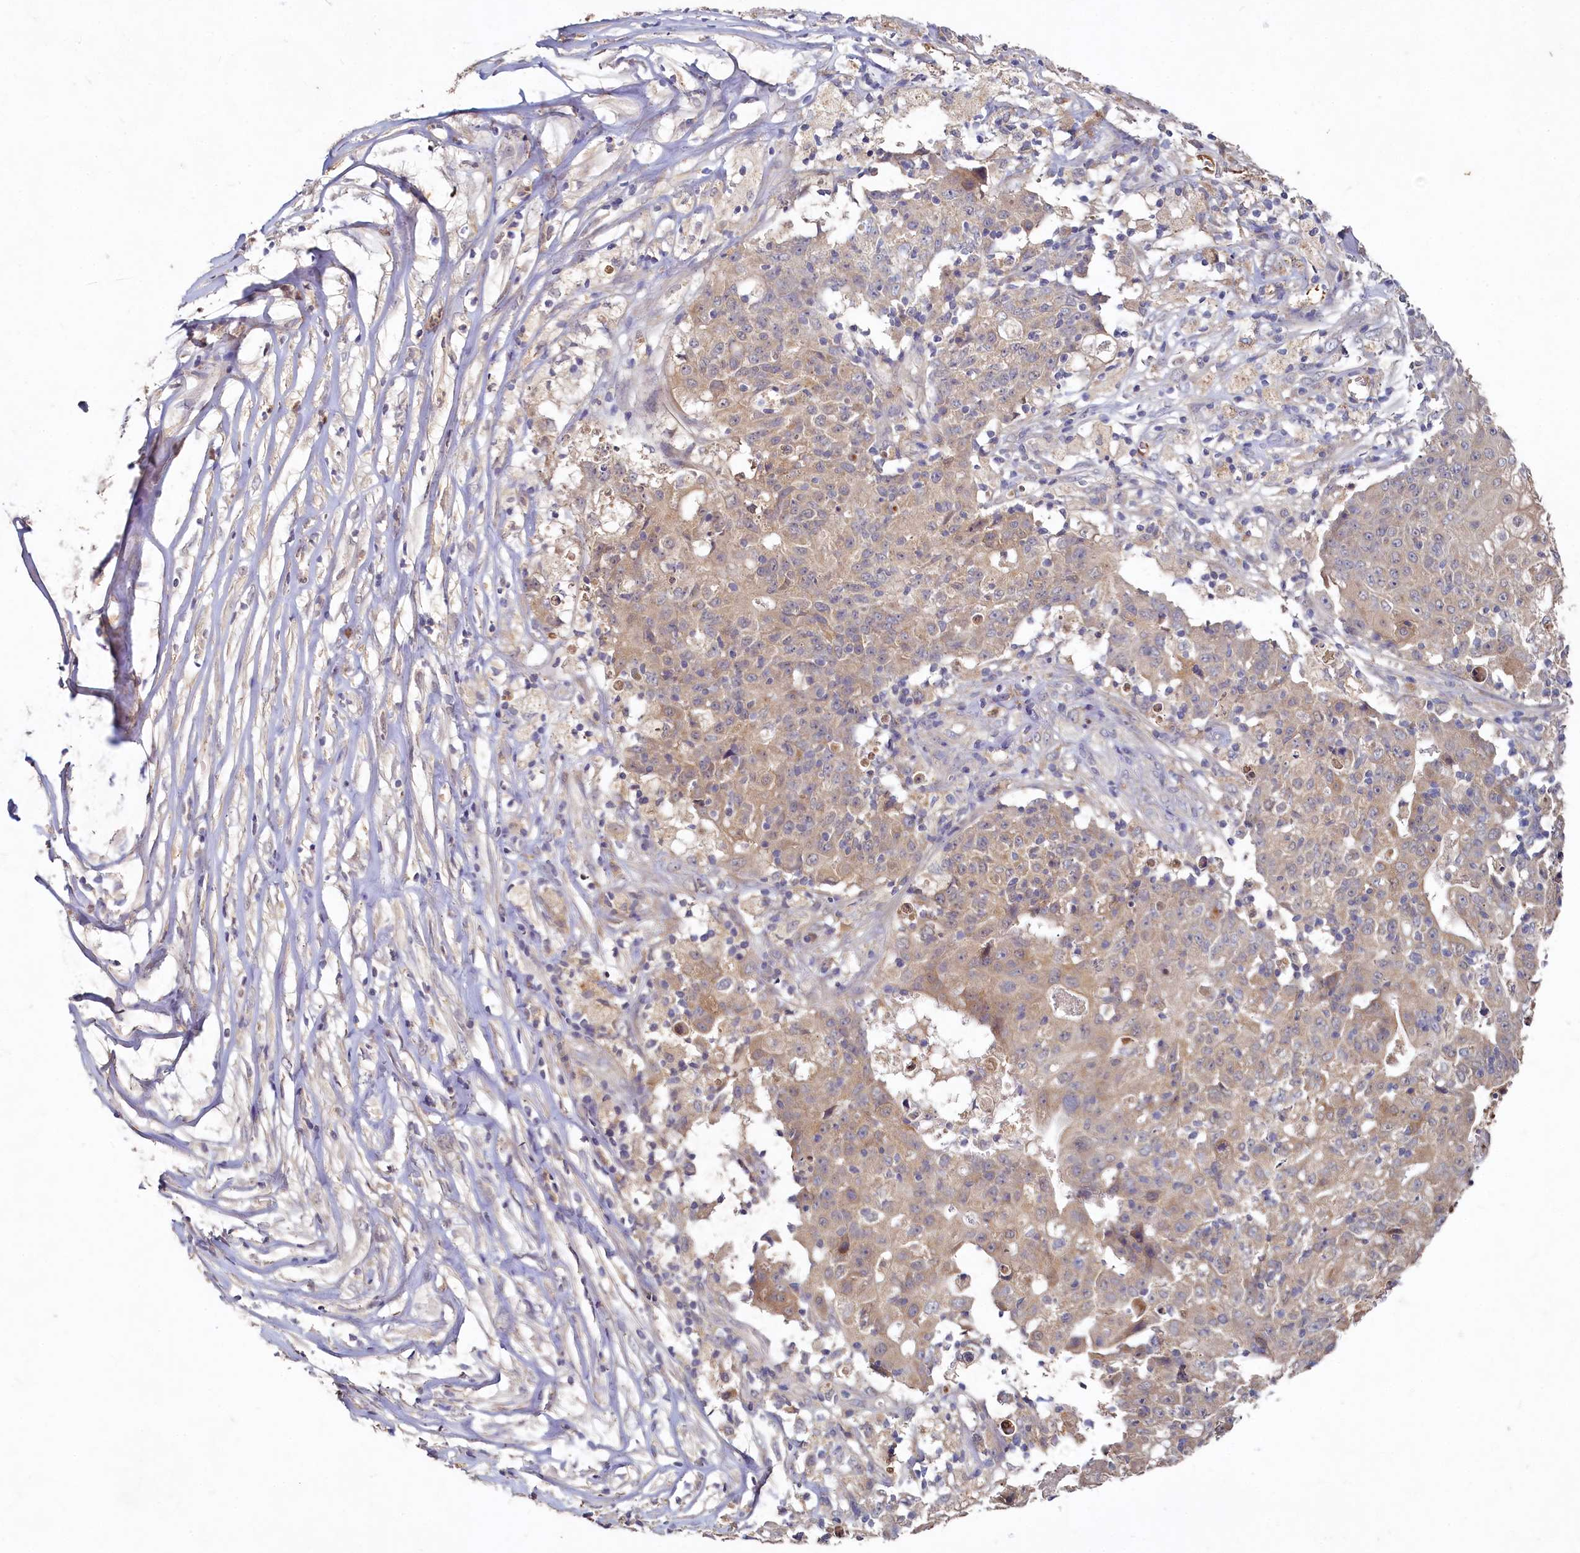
{"staining": {"intensity": "weak", "quantity": ">75%", "location": "cytoplasmic/membranous"}, "tissue": "ovarian cancer", "cell_type": "Tumor cells", "image_type": "cancer", "snomed": [{"axis": "morphology", "description": "Carcinoma, endometroid"}, {"axis": "topography", "description": "Ovary"}], "caption": "Human ovarian endometroid carcinoma stained for a protein (brown) displays weak cytoplasmic/membranous positive positivity in about >75% of tumor cells.", "gene": "HERC3", "patient": {"sex": "female", "age": 42}}